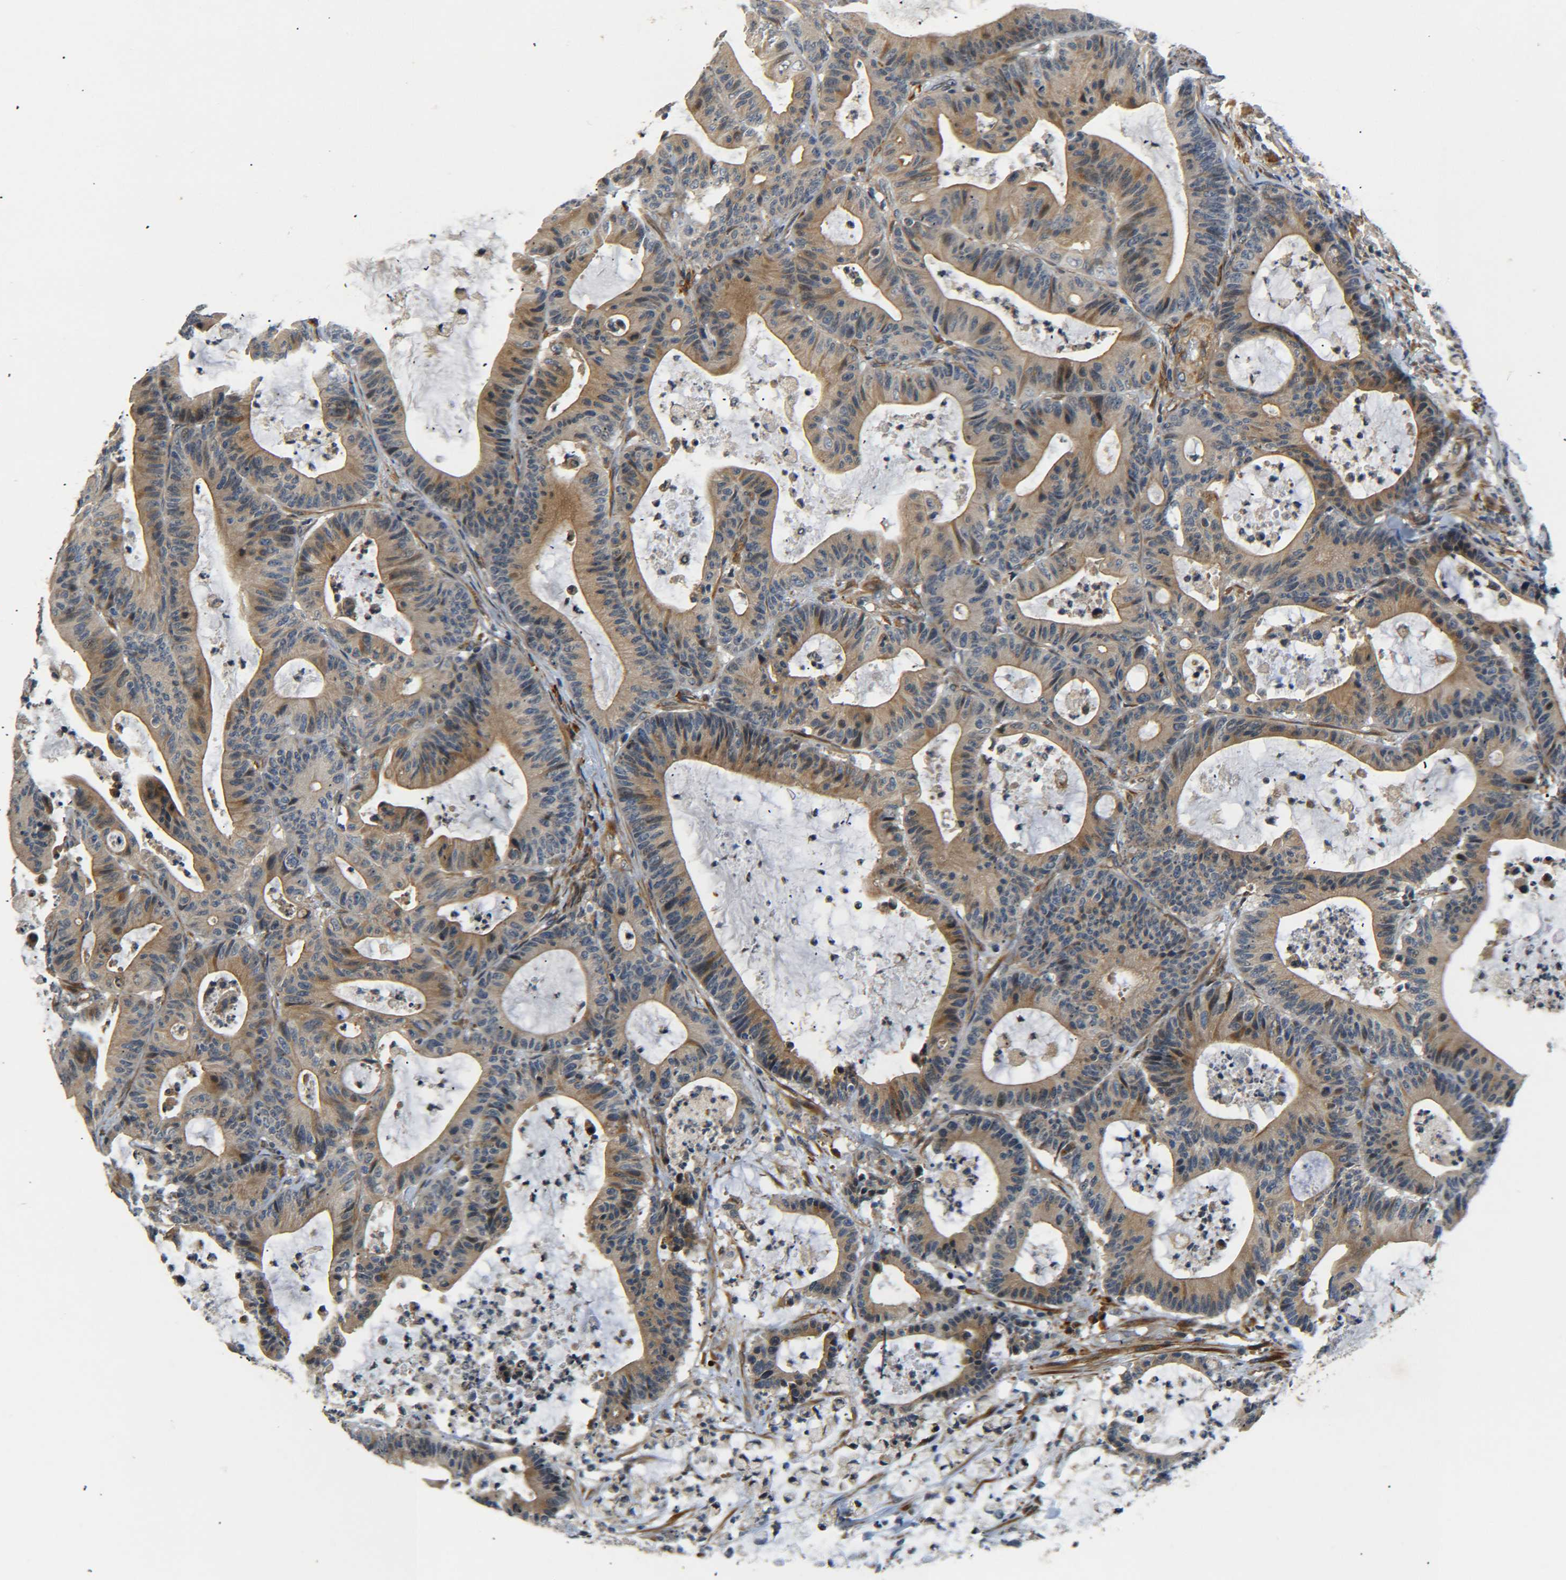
{"staining": {"intensity": "moderate", "quantity": ">75%", "location": "cytoplasmic/membranous"}, "tissue": "colorectal cancer", "cell_type": "Tumor cells", "image_type": "cancer", "snomed": [{"axis": "morphology", "description": "Adenocarcinoma, NOS"}, {"axis": "topography", "description": "Colon"}], "caption": "This is a histology image of immunohistochemistry staining of adenocarcinoma (colorectal), which shows moderate staining in the cytoplasmic/membranous of tumor cells.", "gene": "MEIS1", "patient": {"sex": "female", "age": 84}}